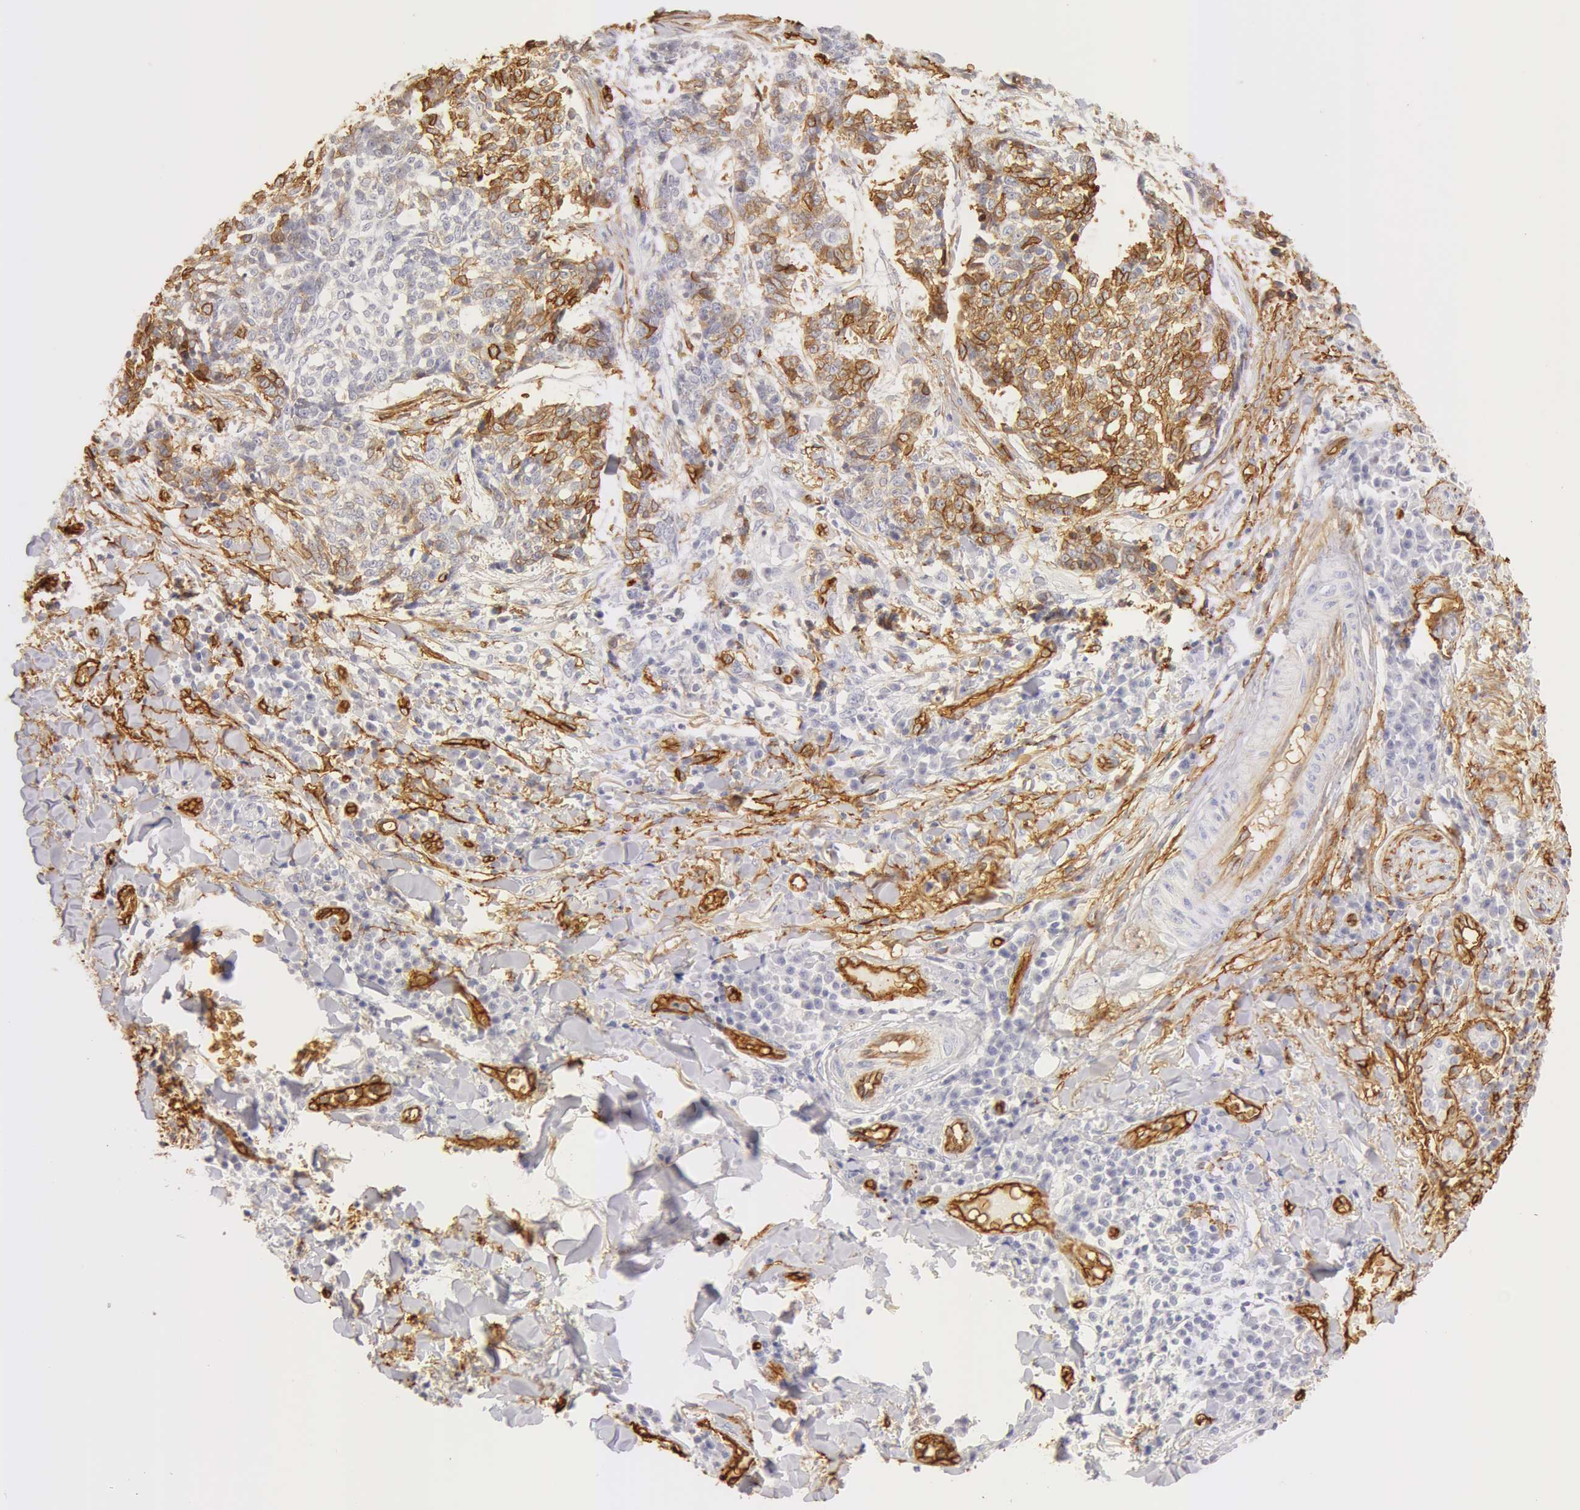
{"staining": {"intensity": "weak", "quantity": "25%-75%", "location": "cytoplasmic/membranous"}, "tissue": "skin cancer", "cell_type": "Tumor cells", "image_type": "cancer", "snomed": [{"axis": "morphology", "description": "Basal cell carcinoma"}, {"axis": "topography", "description": "Skin"}], "caption": "This photomicrograph shows basal cell carcinoma (skin) stained with immunohistochemistry (IHC) to label a protein in brown. The cytoplasmic/membranous of tumor cells show weak positivity for the protein. Nuclei are counter-stained blue.", "gene": "AQP1", "patient": {"sex": "female", "age": 89}}